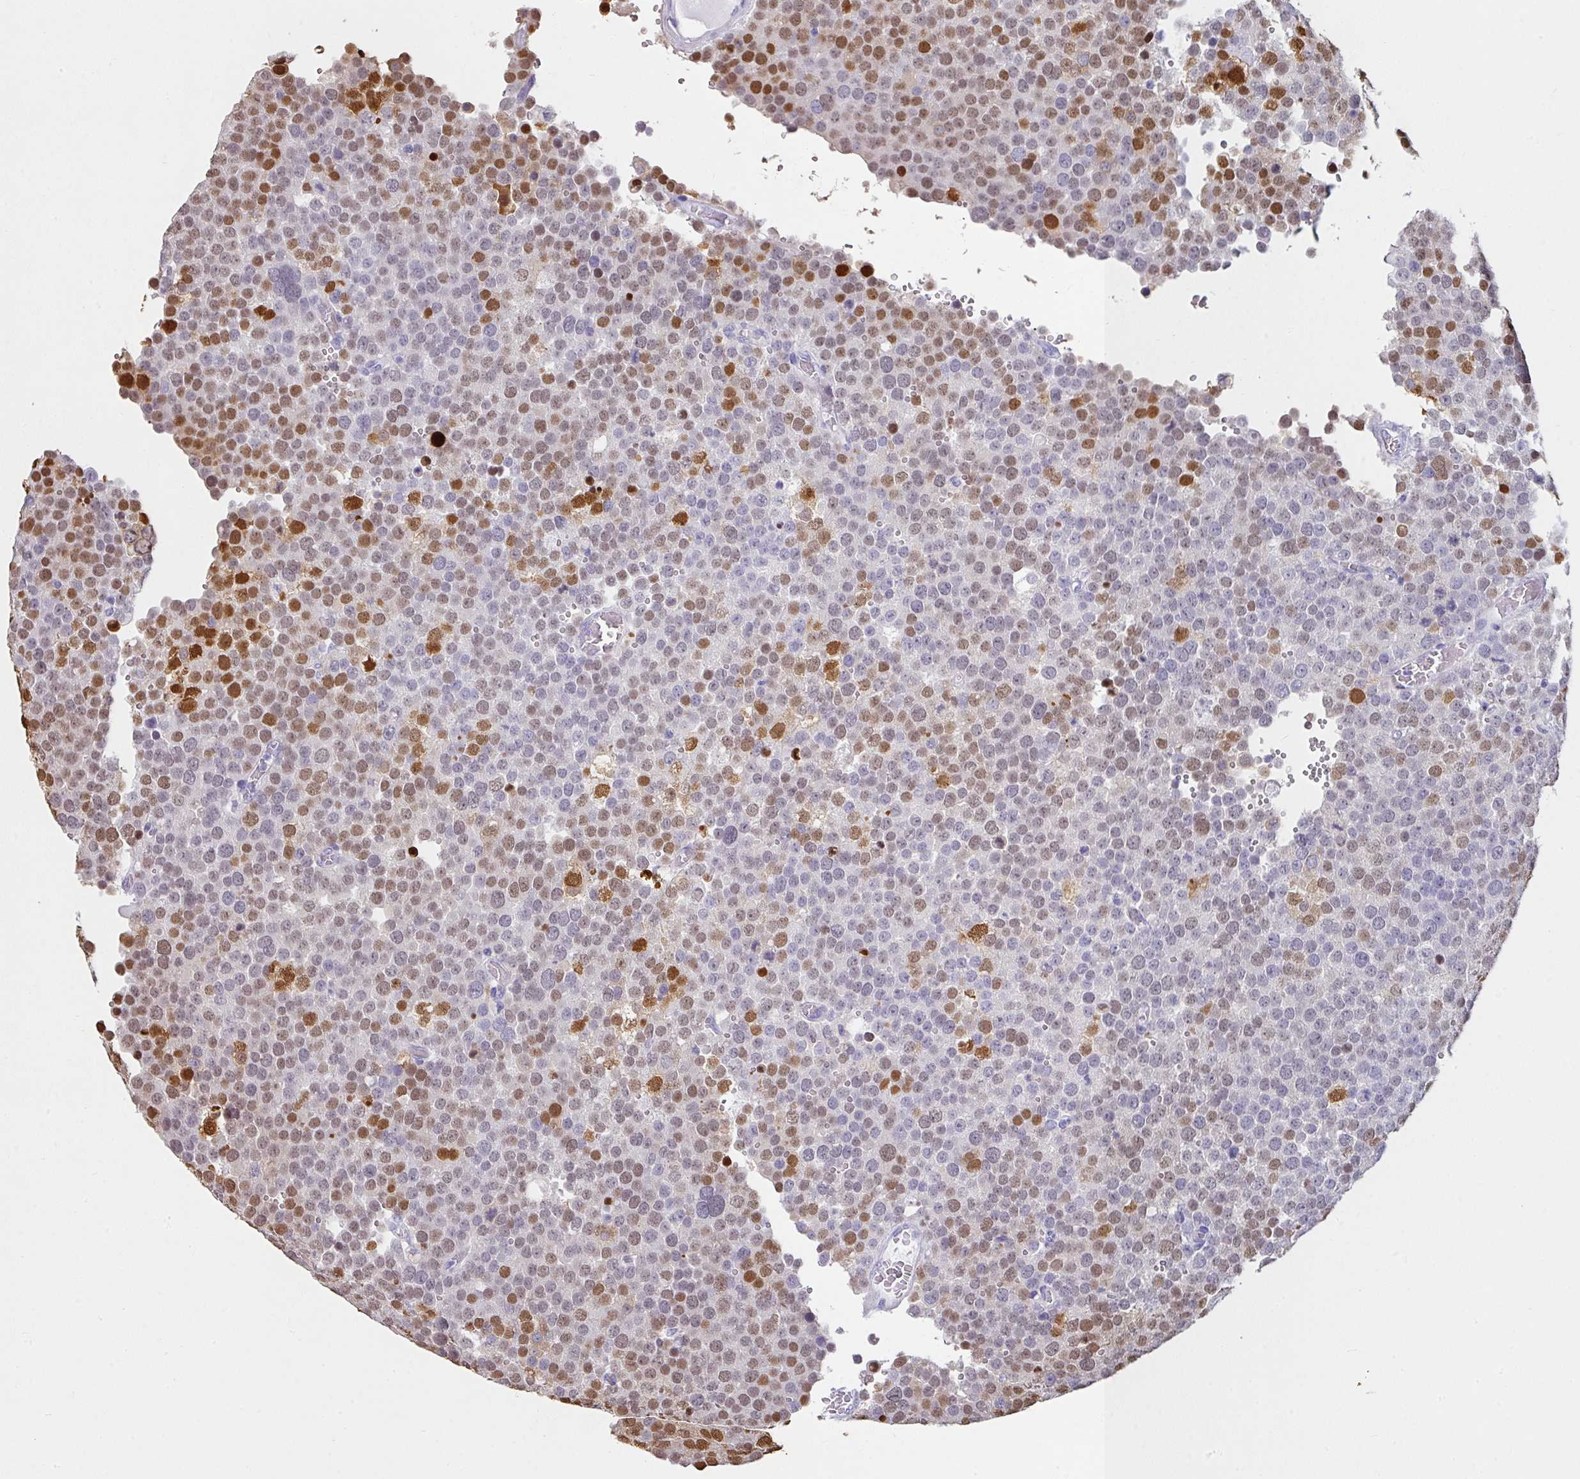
{"staining": {"intensity": "strong", "quantity": "25%-75%", "location": "nuclear"}, "tissue": "testis cancer", "cell_type": "Tumor cells", "image_type": "cancer", "snomed": [{"axis": "morphology", "description": "Normal tissue, NOS"}, {"axis": "morphology", "description": "Seminoma, NOS"}, {"axis": "topography", "description": "Testis"}], "caption": "Protein expression analysis of seminoma (testis) displays strong nuclear staining in about 25%-75% of tumor cells.", "gene": "VCY1B", "patient": {"sex": "male", "age": 71}}